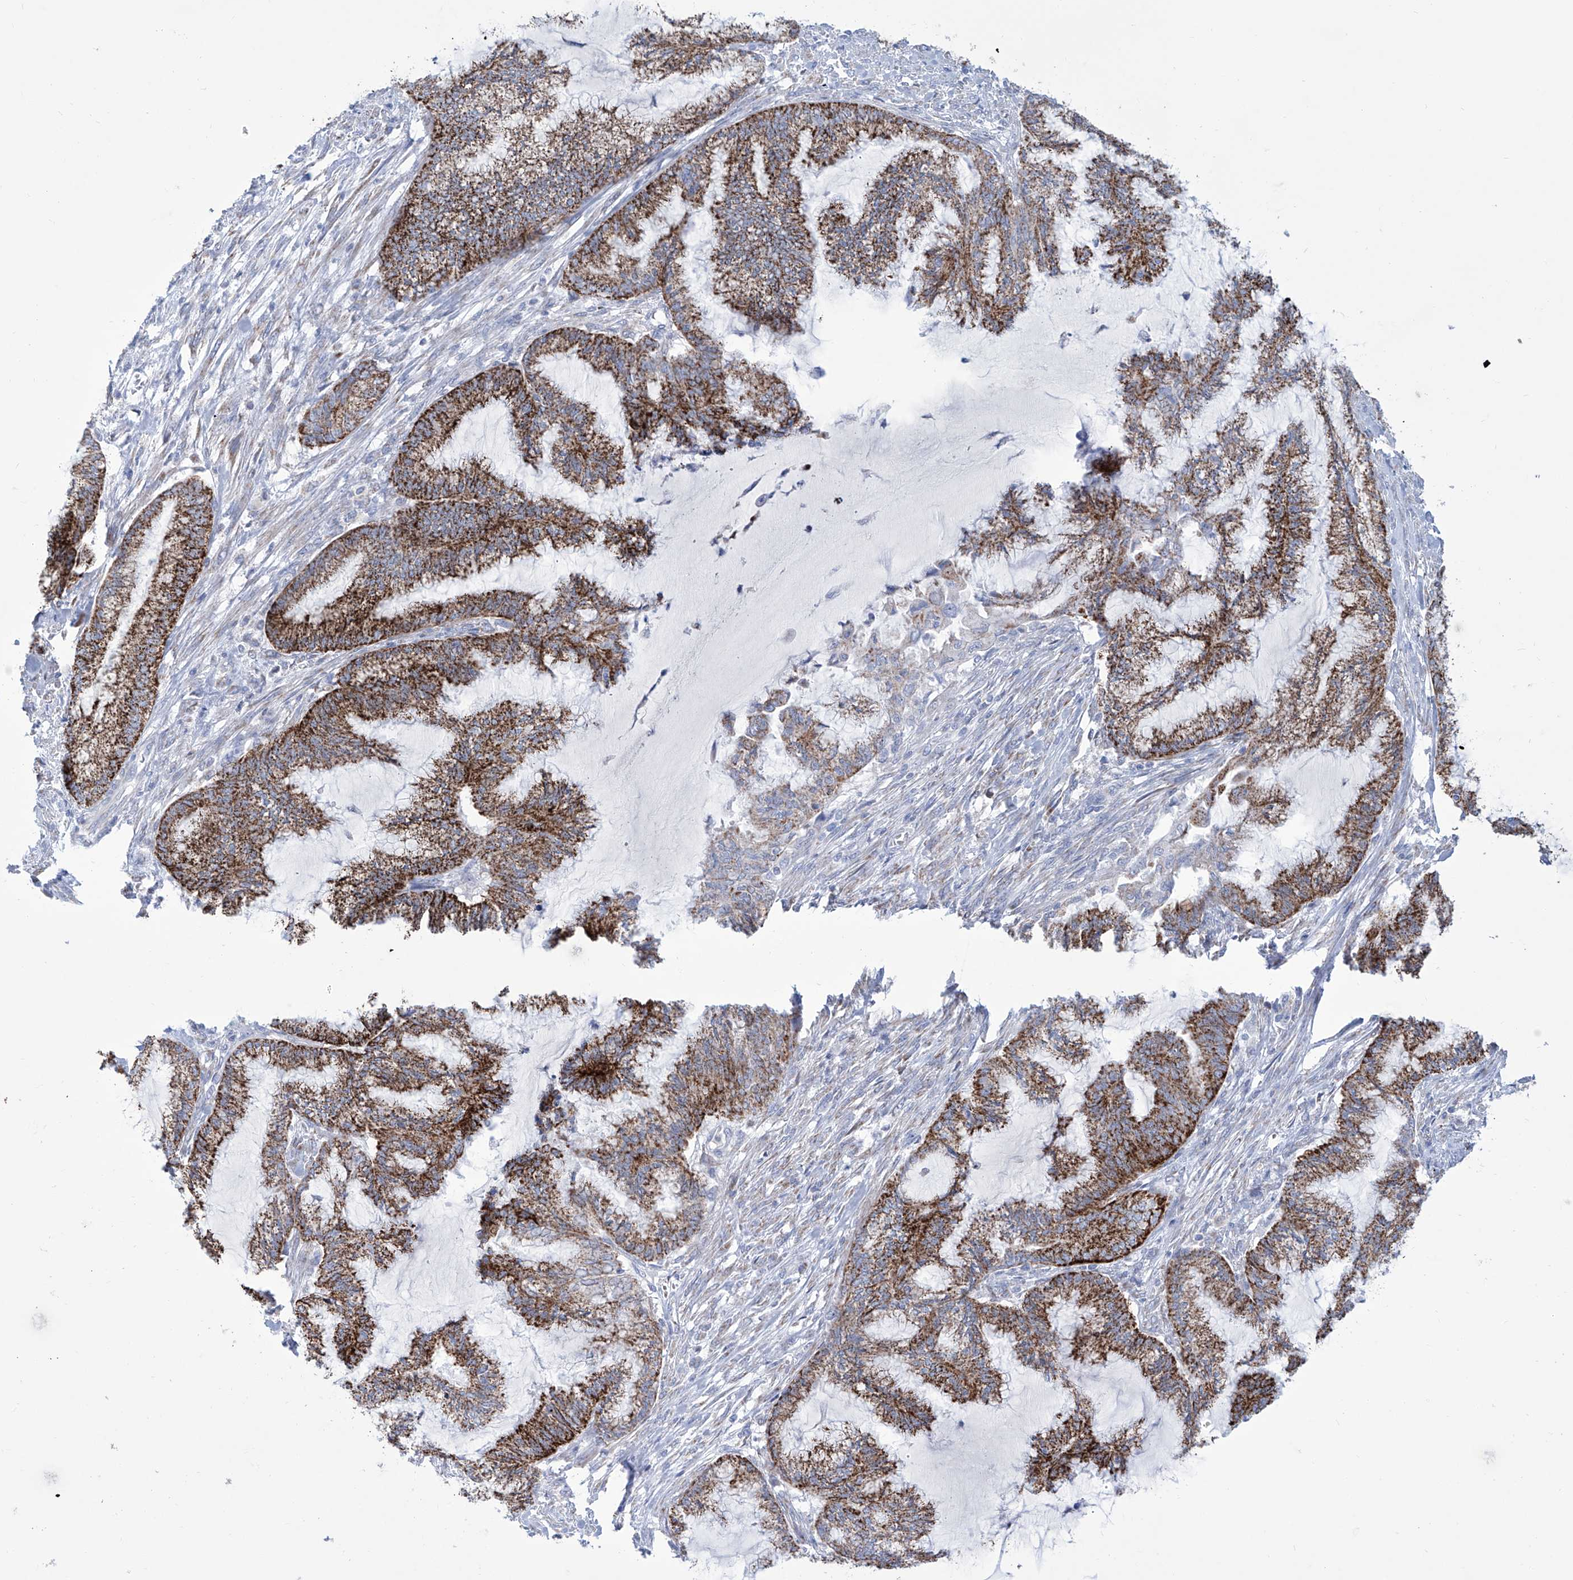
{"staining": {"intensity": "strong", "quantity": ">75%", "location": "cytoplasmic/membranous"}, "tissue": "endometrial cancer", "cell_type": "Tumor cells", "image_type": "cancer", "snomed": [{"axis": "morphology", "description": "Adenocarcinoma, NOS"}, {"axis": "topography", "description": "Endometrium"}], "caption": "Immunohistochemistry (IHC) image of human endometrial cancer stained for a protein (brown), which displays high levels of strong cytoplasmic/membranous expression in approximately >75% of tumor cells.", "gene": "ALDH6A1", "patient": {"sex": "female", "age": 86}}